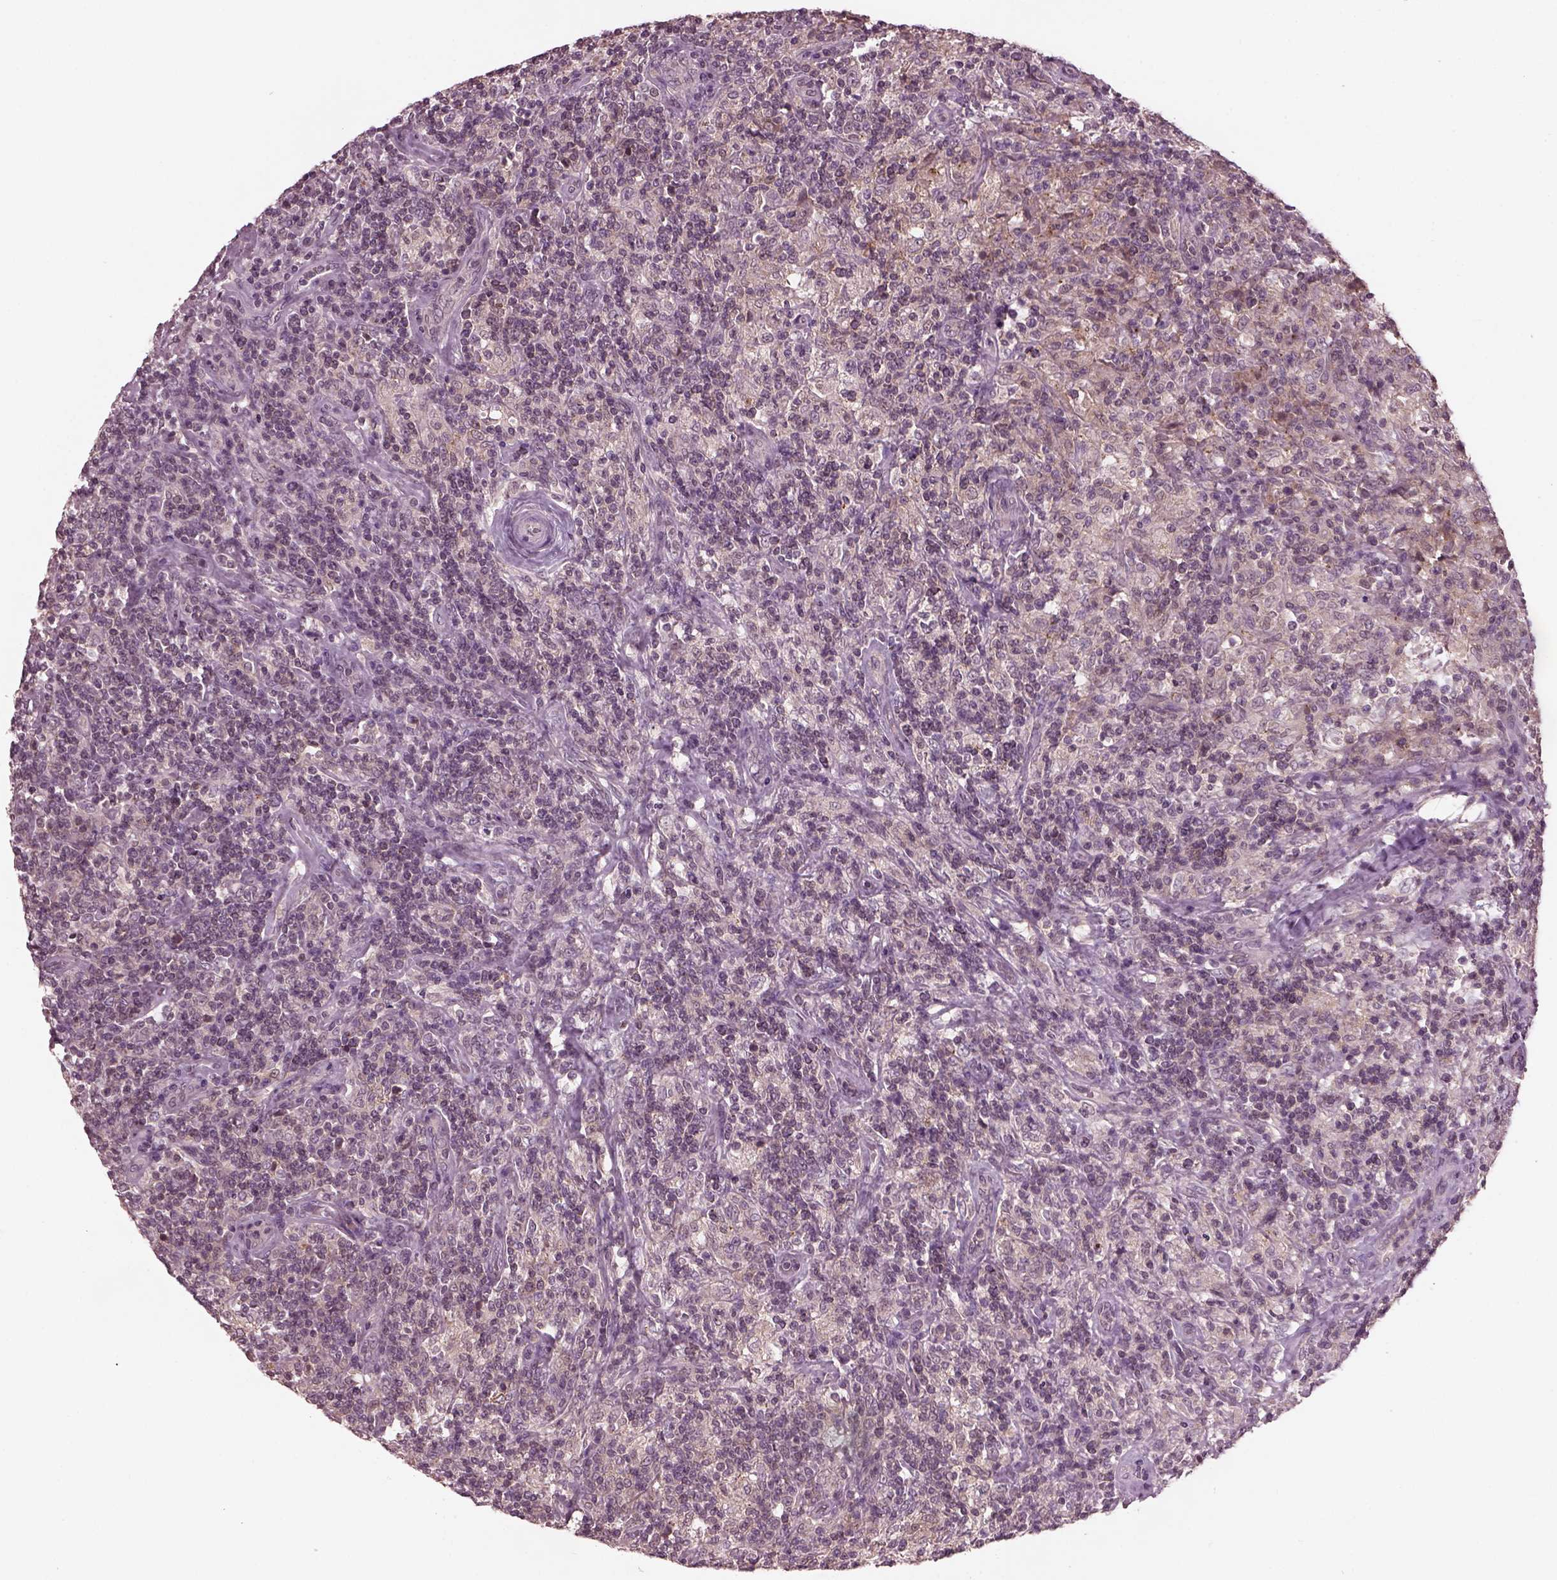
{"staining": {"intensity": "weak", "quantity": "25%-75%", "location": "cytoplasmic/membranous"}, "tissue": "lymphoma", "cell_type": "Tumor cells", "image_type": "cancer", "snomed": [{"axis": "morphology", "description": "Hodgkin's disease, NOS"}, {"axis": "topography", "description": "Lymph node"}], "caption": "Protein expression analysis of human lymphoma reveals weak cytoplasmic/membranous positivity in about 25%-75% of tumor cells.", "gene": "SRI", "patient": {"sex": "male", "age": 70}}